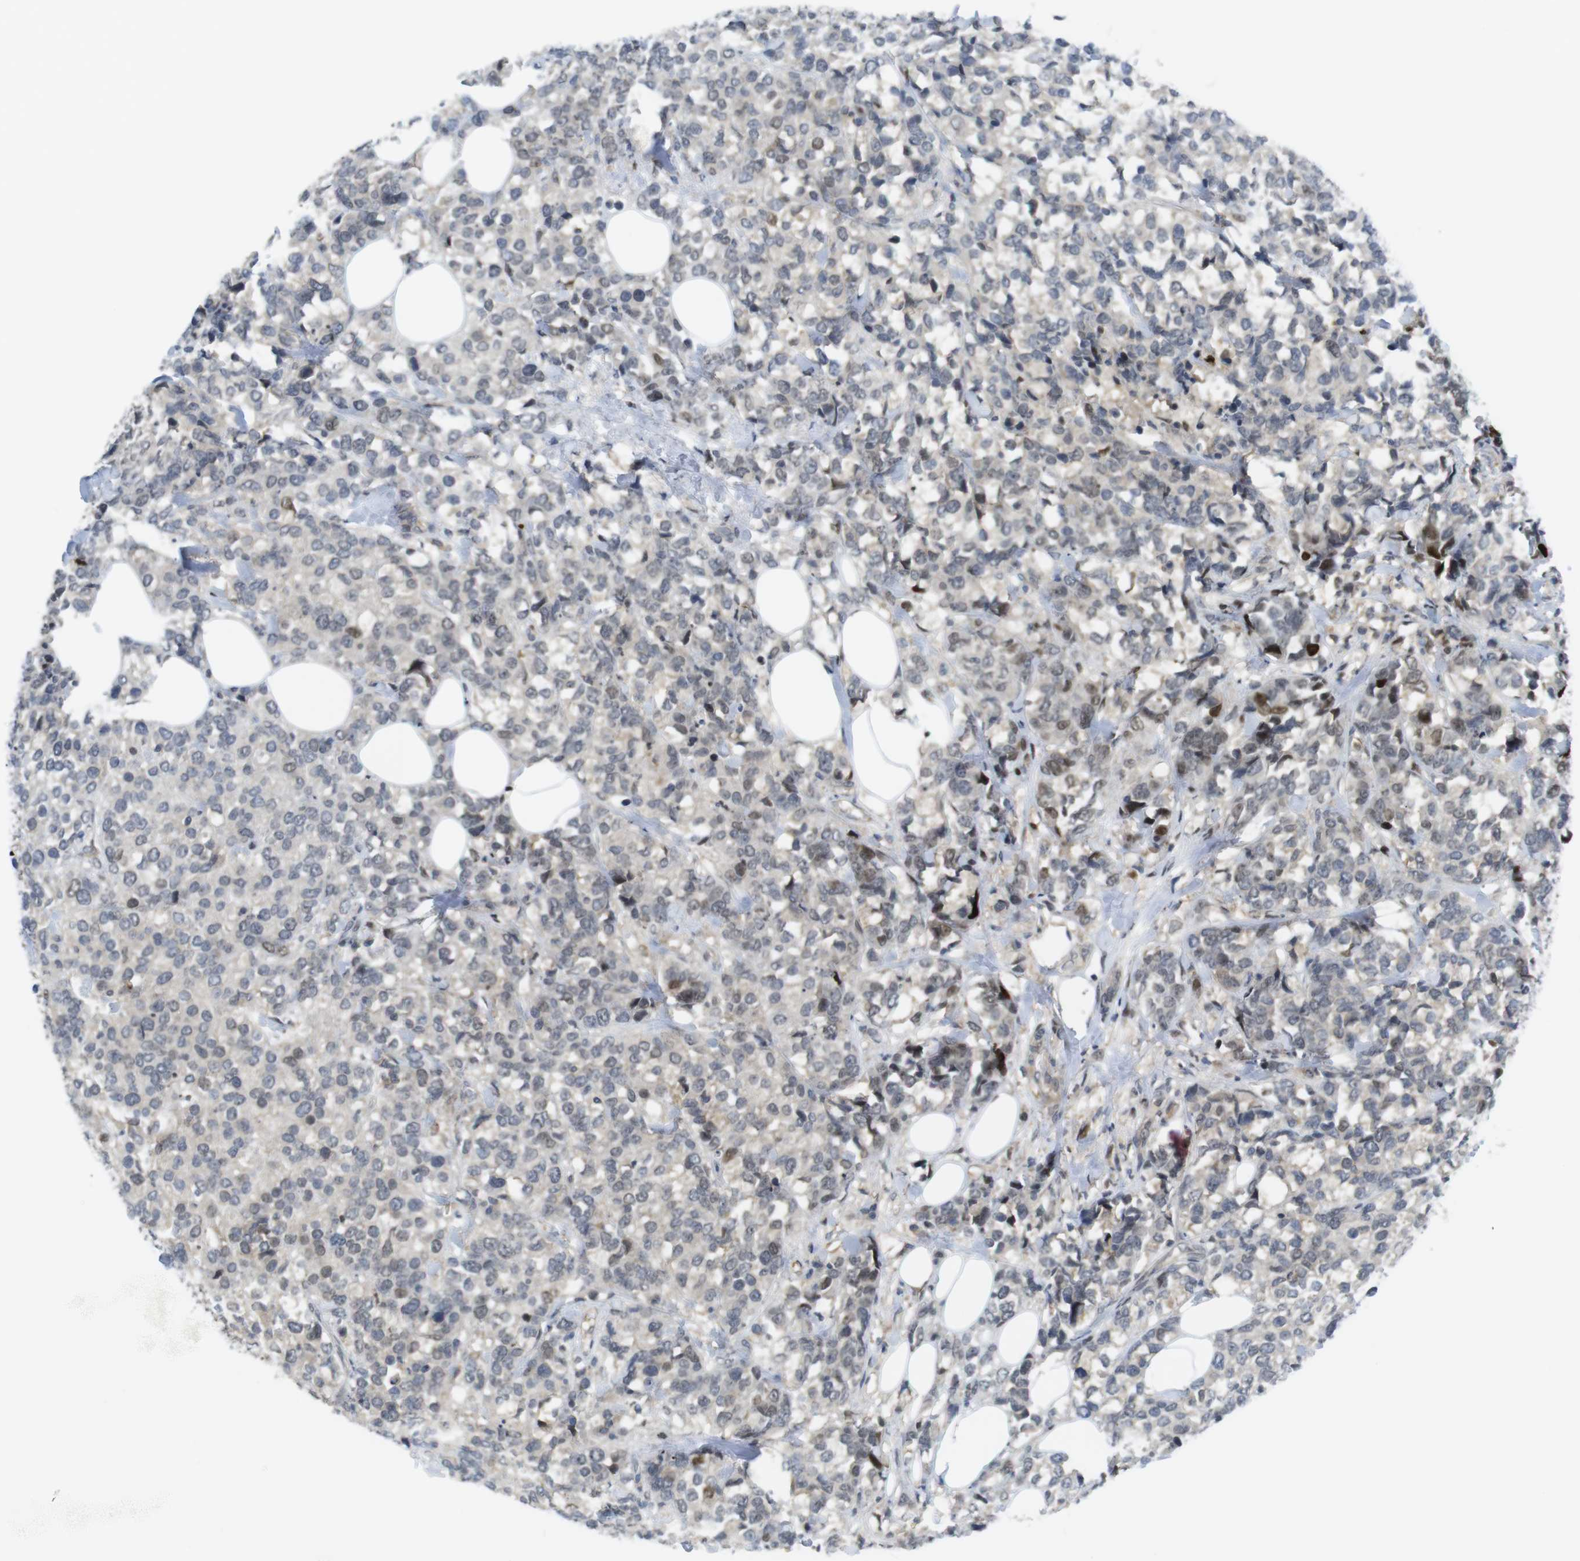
{"staining": {"intensity": "moderate", "quantity": "<25%", "location": "nuclear"}, "tissue": "breast cancer", "cell_type": "Tumor cells", "image_type": "cancer", "snomed": [{"axis": "morphology", "description": "Lobular carcinoma"}, {"axis": "topography", "description": "Breast"}], "caption": "Immunohistochemistry of human breast cancer displays low levels of moderate nuclear positivity in about <25% of tumor cells. Immunohistochemistry stains the protein of interest in brown and the nuclei are stained blue.", "gene": "RCC1", "patient": {"sex": "female", "age": 59}}